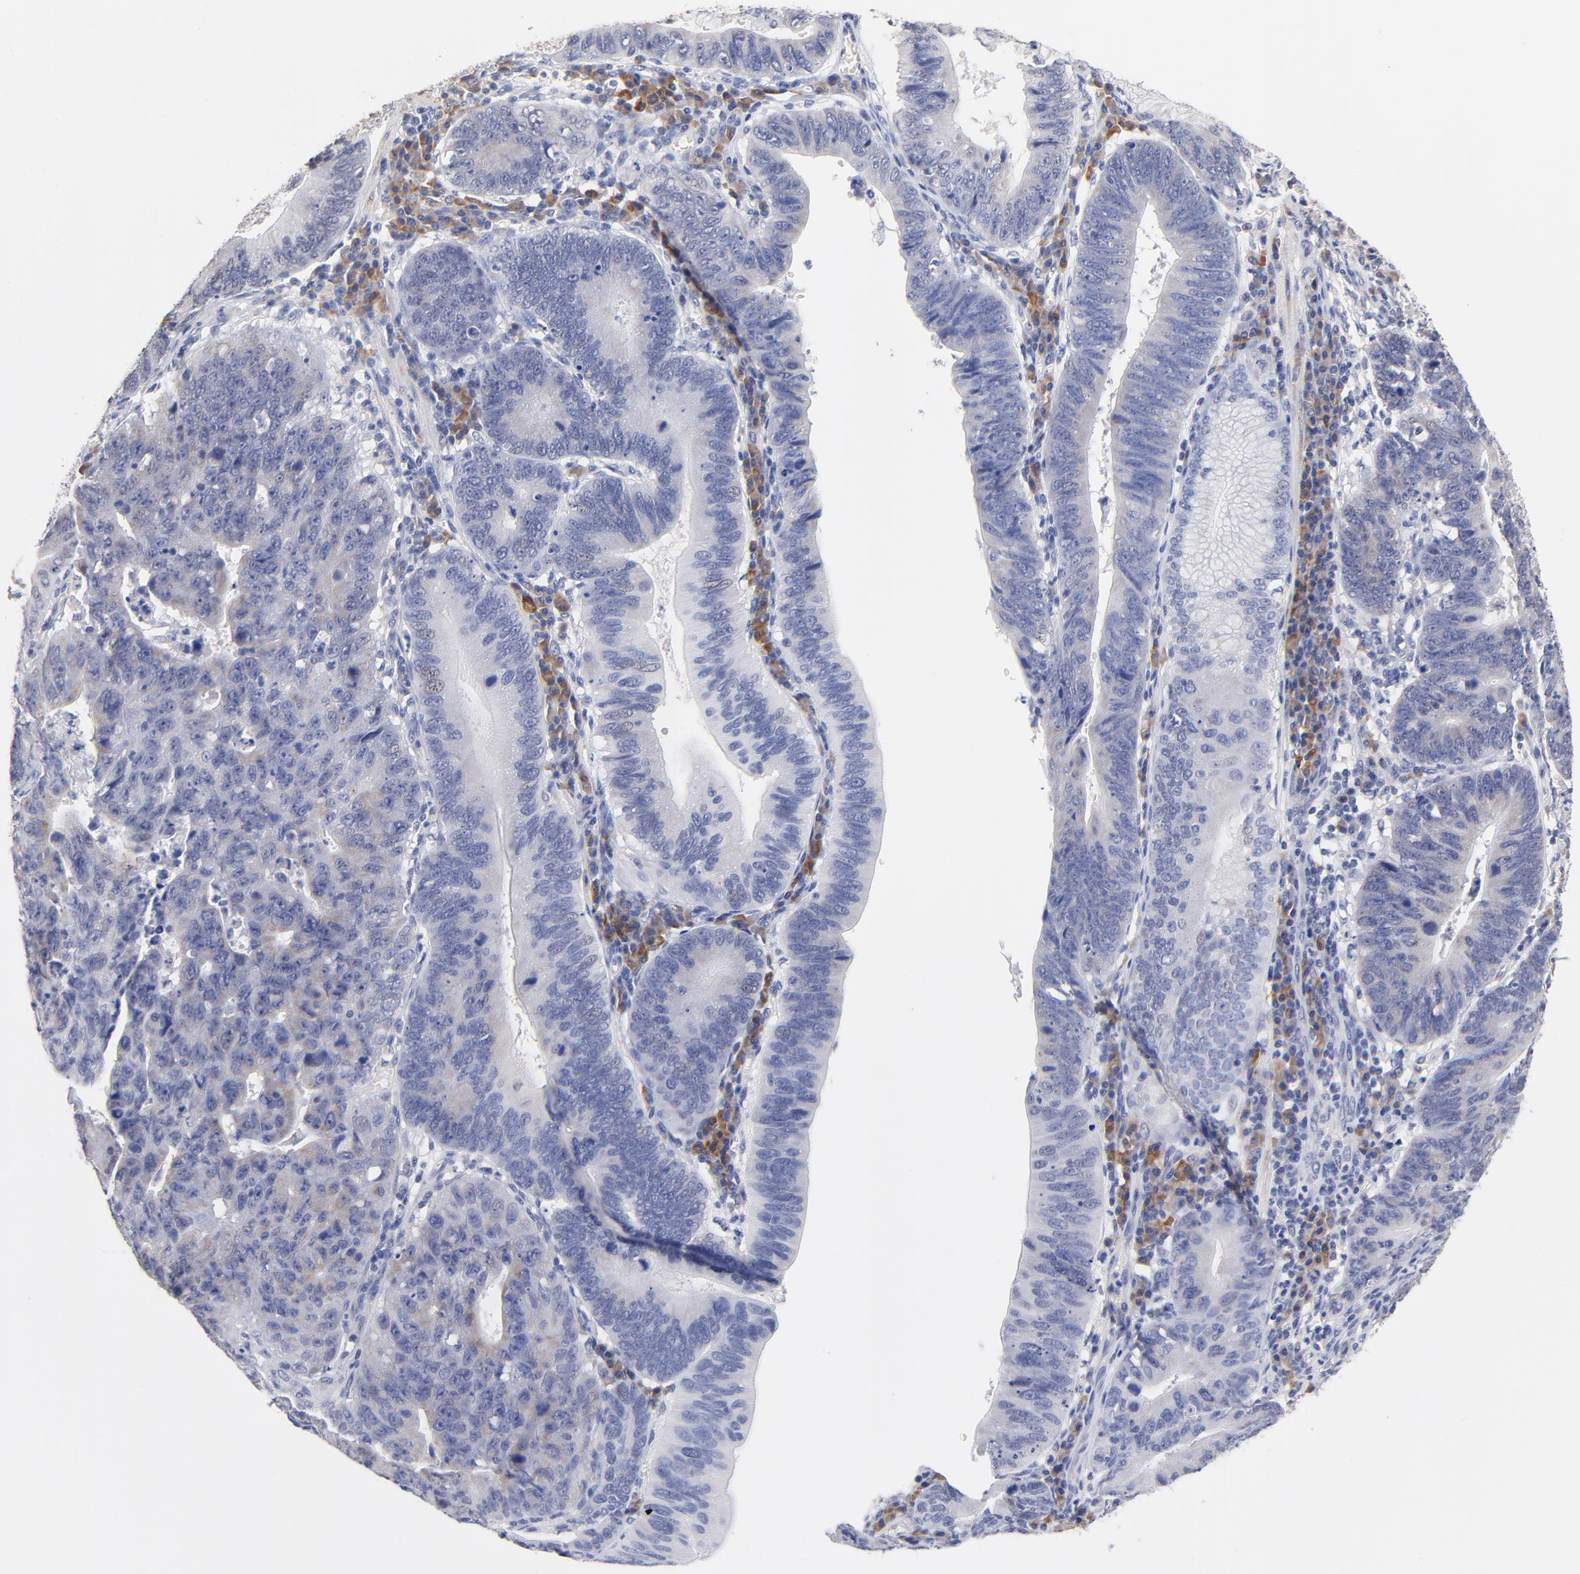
{"staining": {"intensity": "negative", "quantity": "none", "location": "none"}, "tissue": "stomach cancer", "cell_type": "Tumor cells", "image_type": "cancer", "snomed": [{"axis": "morphology", "description": "Adenocarcinoma, NOS"}, {"axis": "topography", "description": "Stomach"}], "caption": "The histopathology image reveals no staining of tumor cells in stomach adenocarcinoma. (Brightfield microscopy of DAB (3,3'-diaminobenzidine) immunohistochemistry (IHC) at high magnification).", "gene": "TWNK", "patient": {"sex": "male", "age": 59}}